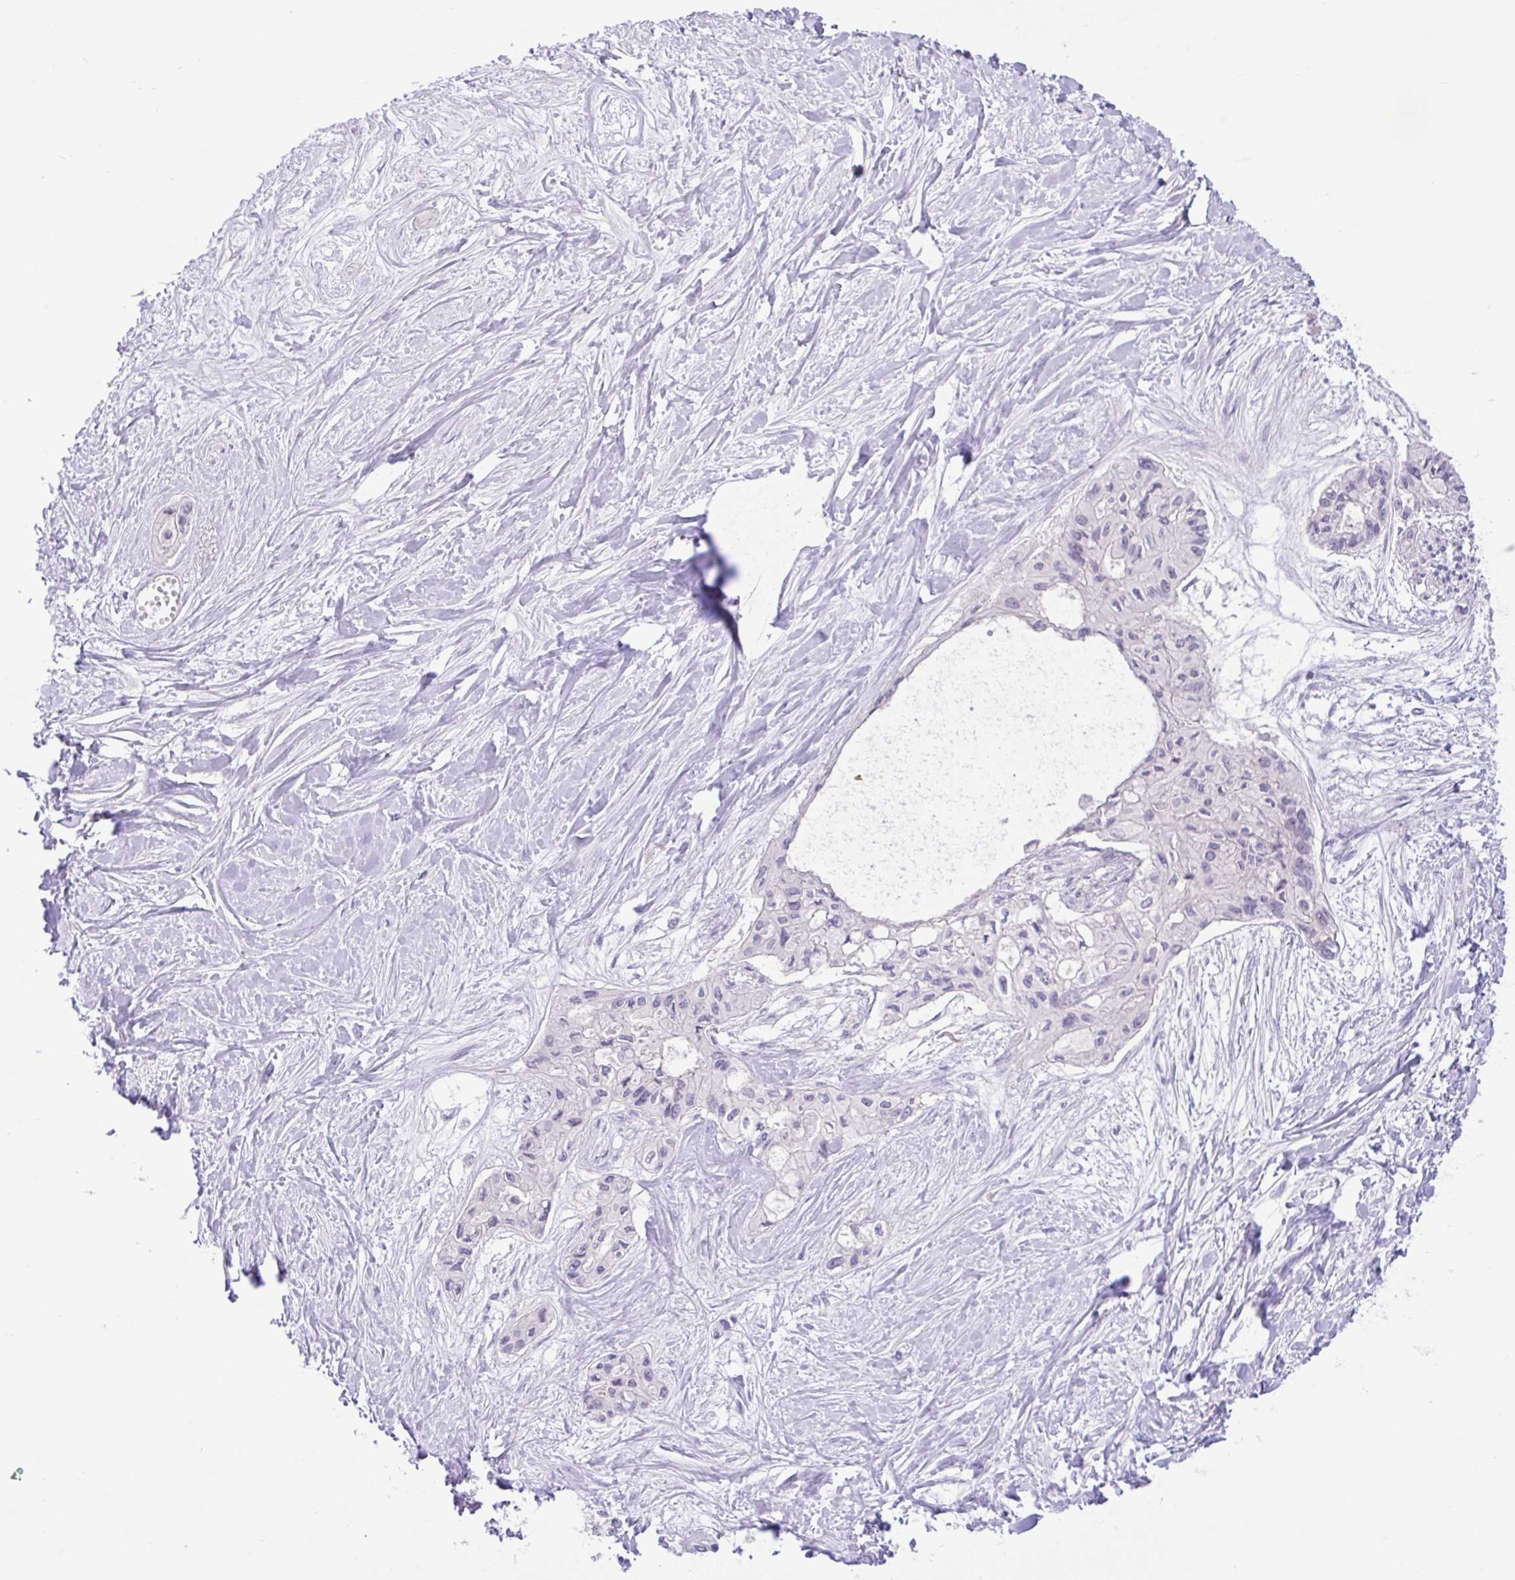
{"staining": {"intensity": "negative", "quantity": "none", "location": "none"}, "tissue": "pancreatic cancer", "cell_type": "Tumor cells", "image_type": "cancer", "snomed": [{"axis": "morphology", "description": "Adenocarcinoma, NOS"}, {"axis": "topography", "description": "Pancreas"}], "caption": "Tumor cells are negative for brown protein staining in pancreatic cancer.", "gene": "ZNF101", "patient": {"sex": "female", "age": 50}}